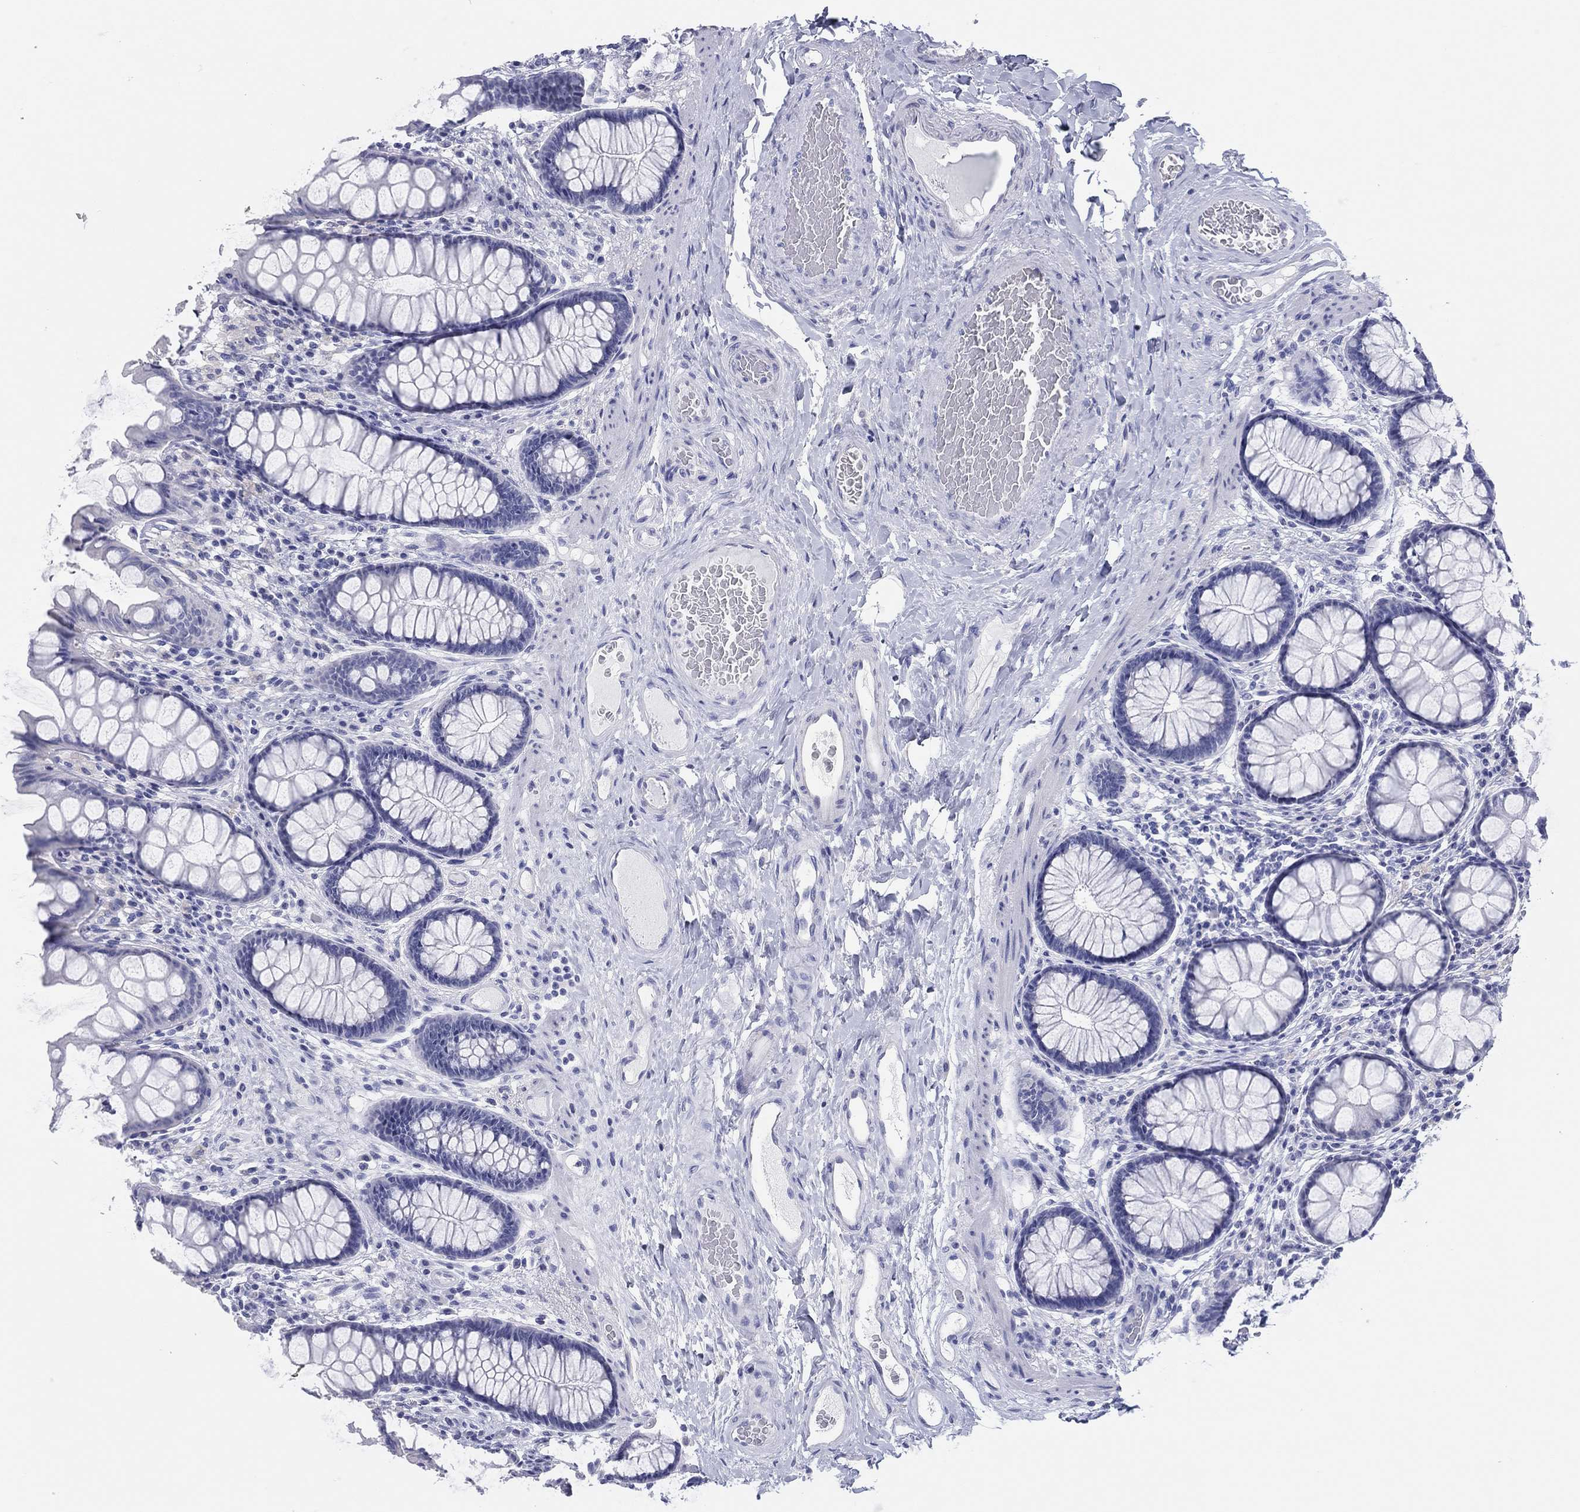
{"staining": {"intensity": "negative", "quantity": "none", "location": "none"}, "tissue": "colon", "cell_type": "Endothelial cells", "image_type": "normal", "snomed": [{"axis": "morphology", "description": "Normal tissue, NOS"}, {"axis": "topography", "description": "Colon"}], "caption": "DAB immunohistochemical staining of benign colon demonstrates no significant positivity in endothelial cells. The staining was performed using DAB (3,3'-diaminobenzidine) to visualize the protein expression in brown, while the nuclei were stained in blue with hematoxylin (Magnification: 20x).", "gene": "ERICH3", "patient": {"sex": "female", "age": 65}}